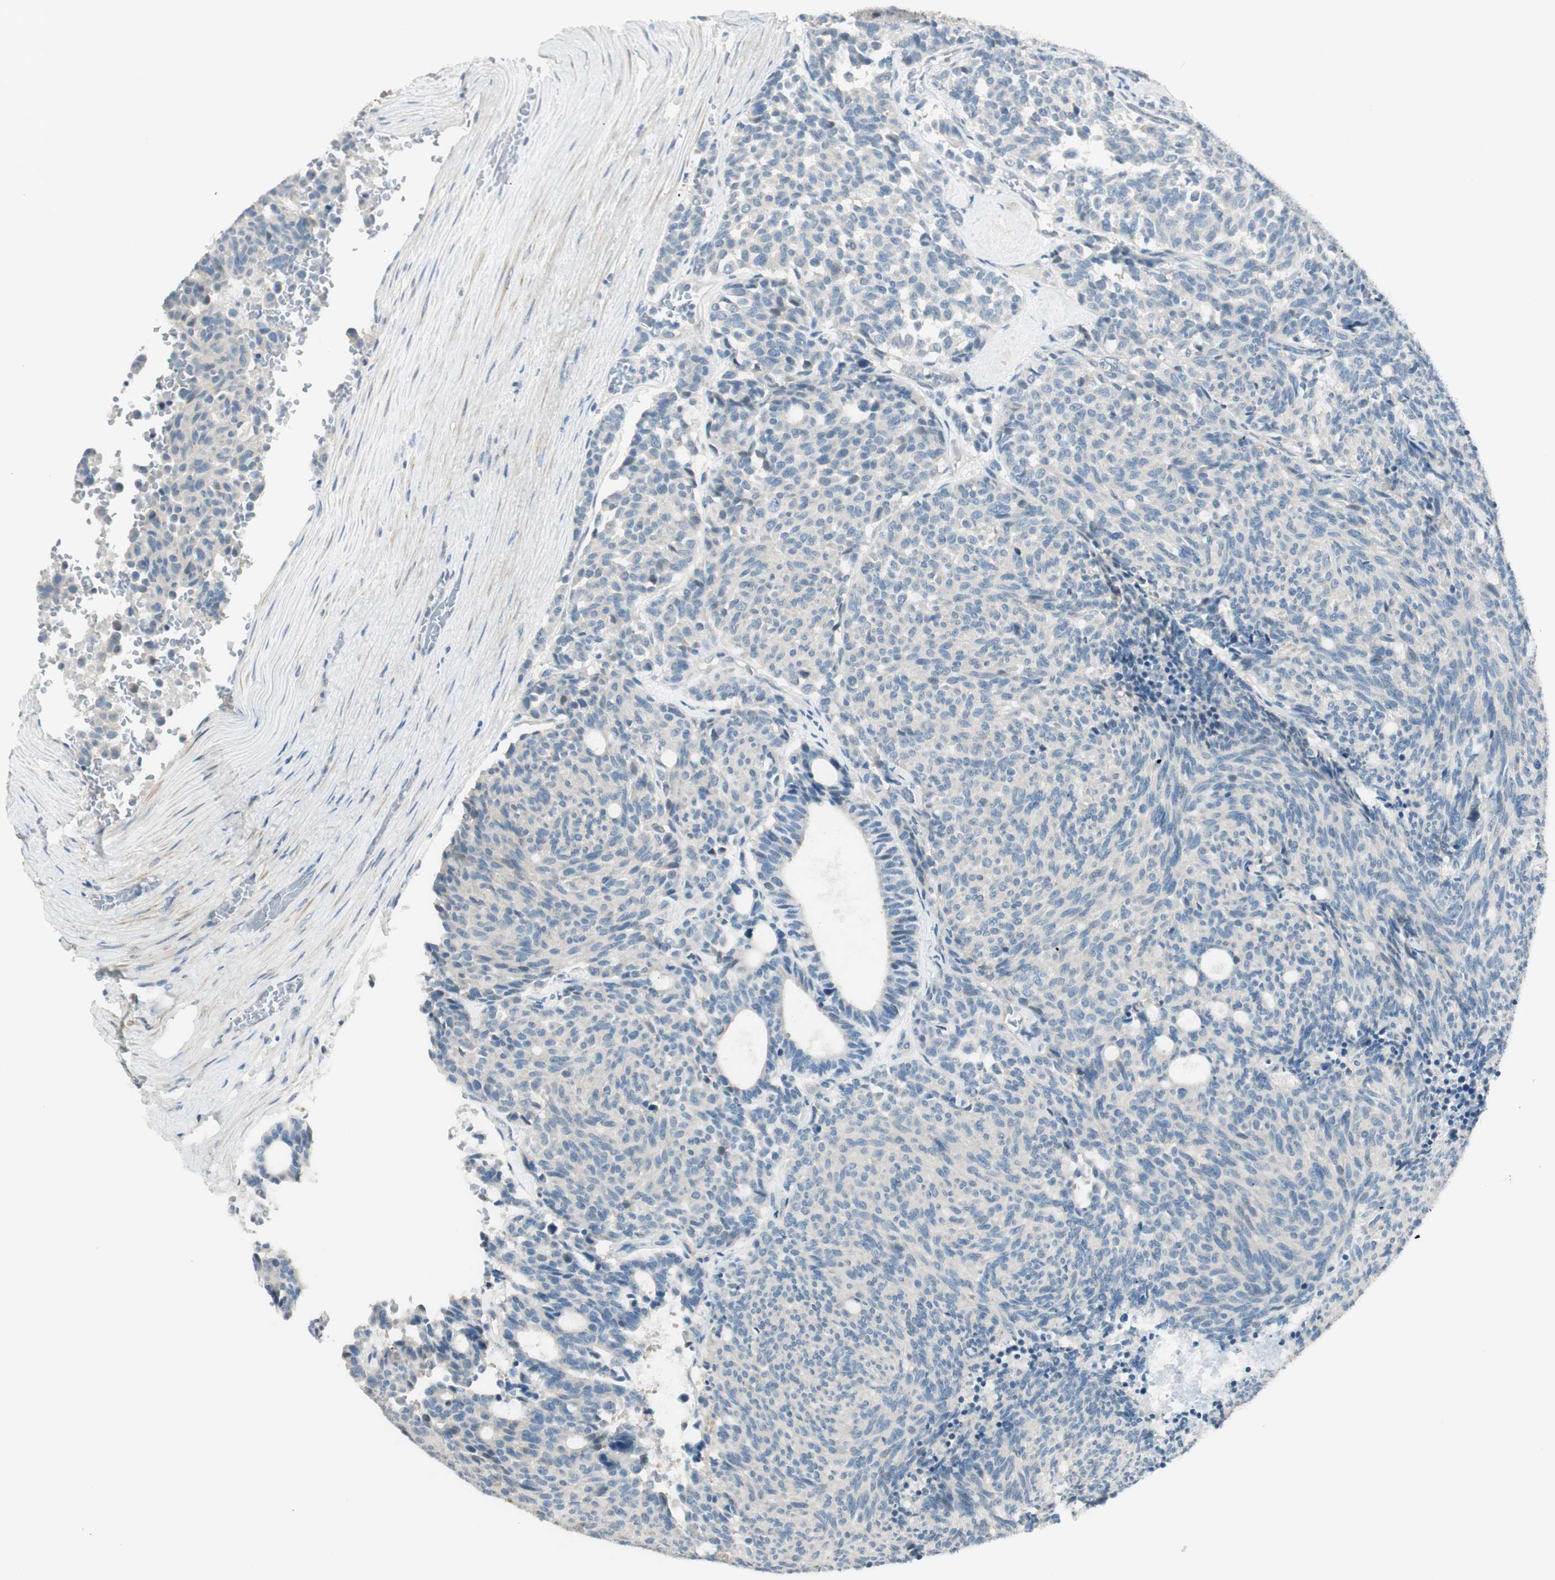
{"staining": {"intensity": "negative", "quantity": "none", "location": "none"}, "tissue": "carcinoid", "cell_type": "Tumor cells", "image_type": "cancer", "snomed": [{"axis": "morphology", "description": "Carcinoid, malignant, NOS"}, {"axis": "topography", "description": "Pancreas"}], "caption": "This is an IHC image of human carcinoid (malignant). There is no staining in tumor cells.", "gene": "TACR3", "patient": {"sex": "female", "age": 54}}